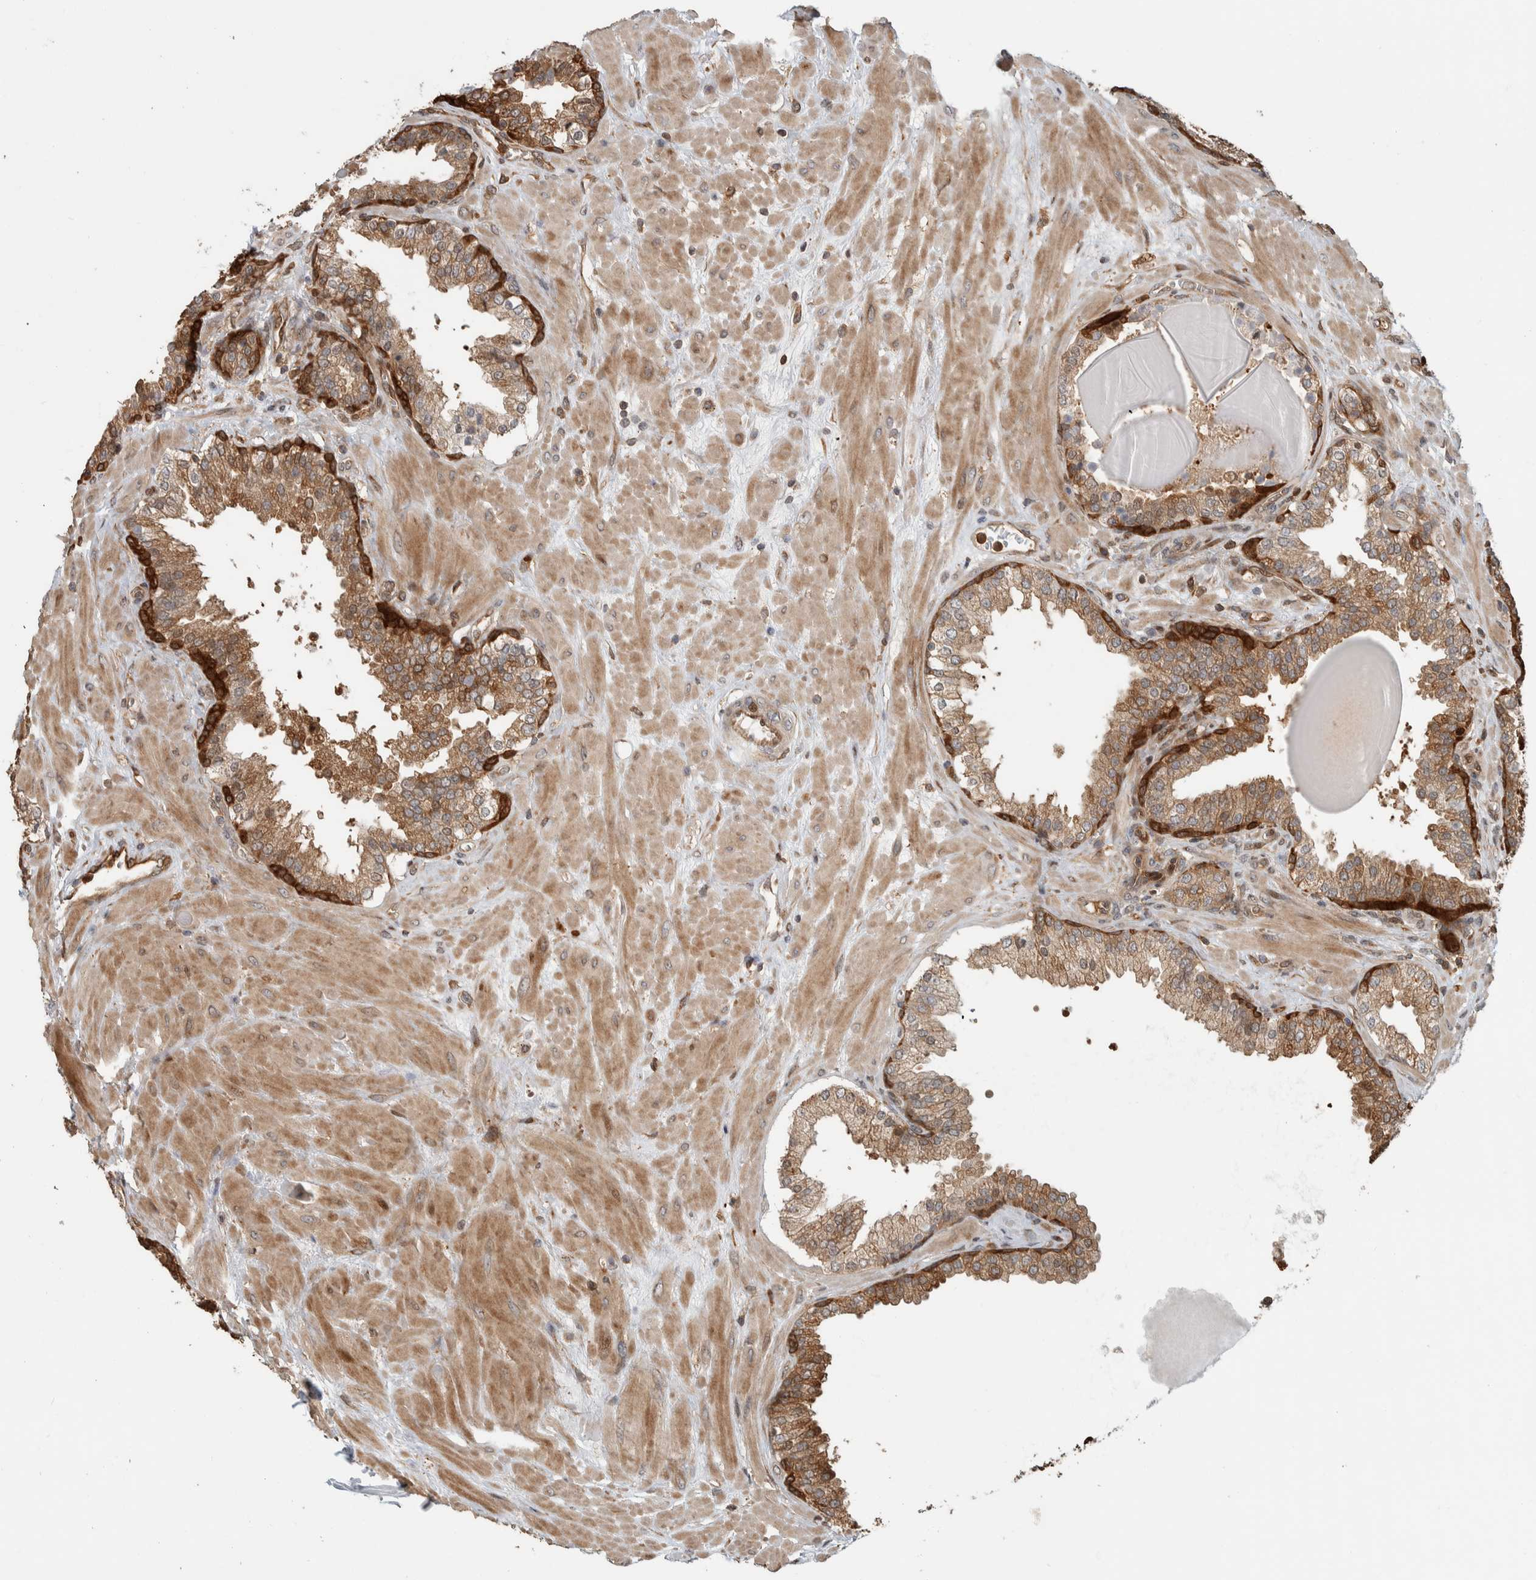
{"staining": {"intensity": "moderate", "quantity": ">75%", "location": "cytoplasmic/membranous"}, "tissue": "prostate", "cell_type": "Glandular cells", "image_type": "normal", "snomed": [{"axis": "morphology", "description": "Normal tissue, NOS"}, {"axis": "topography", "description": "Prostate"}], "caption": "The micrograph displays a brown stain indicating the presence of a protein in the cytoplasmic/membranous of glandular cells in prostate.", "gene": "CNTROB", "patient": {"sex": "male", "age": 51}}